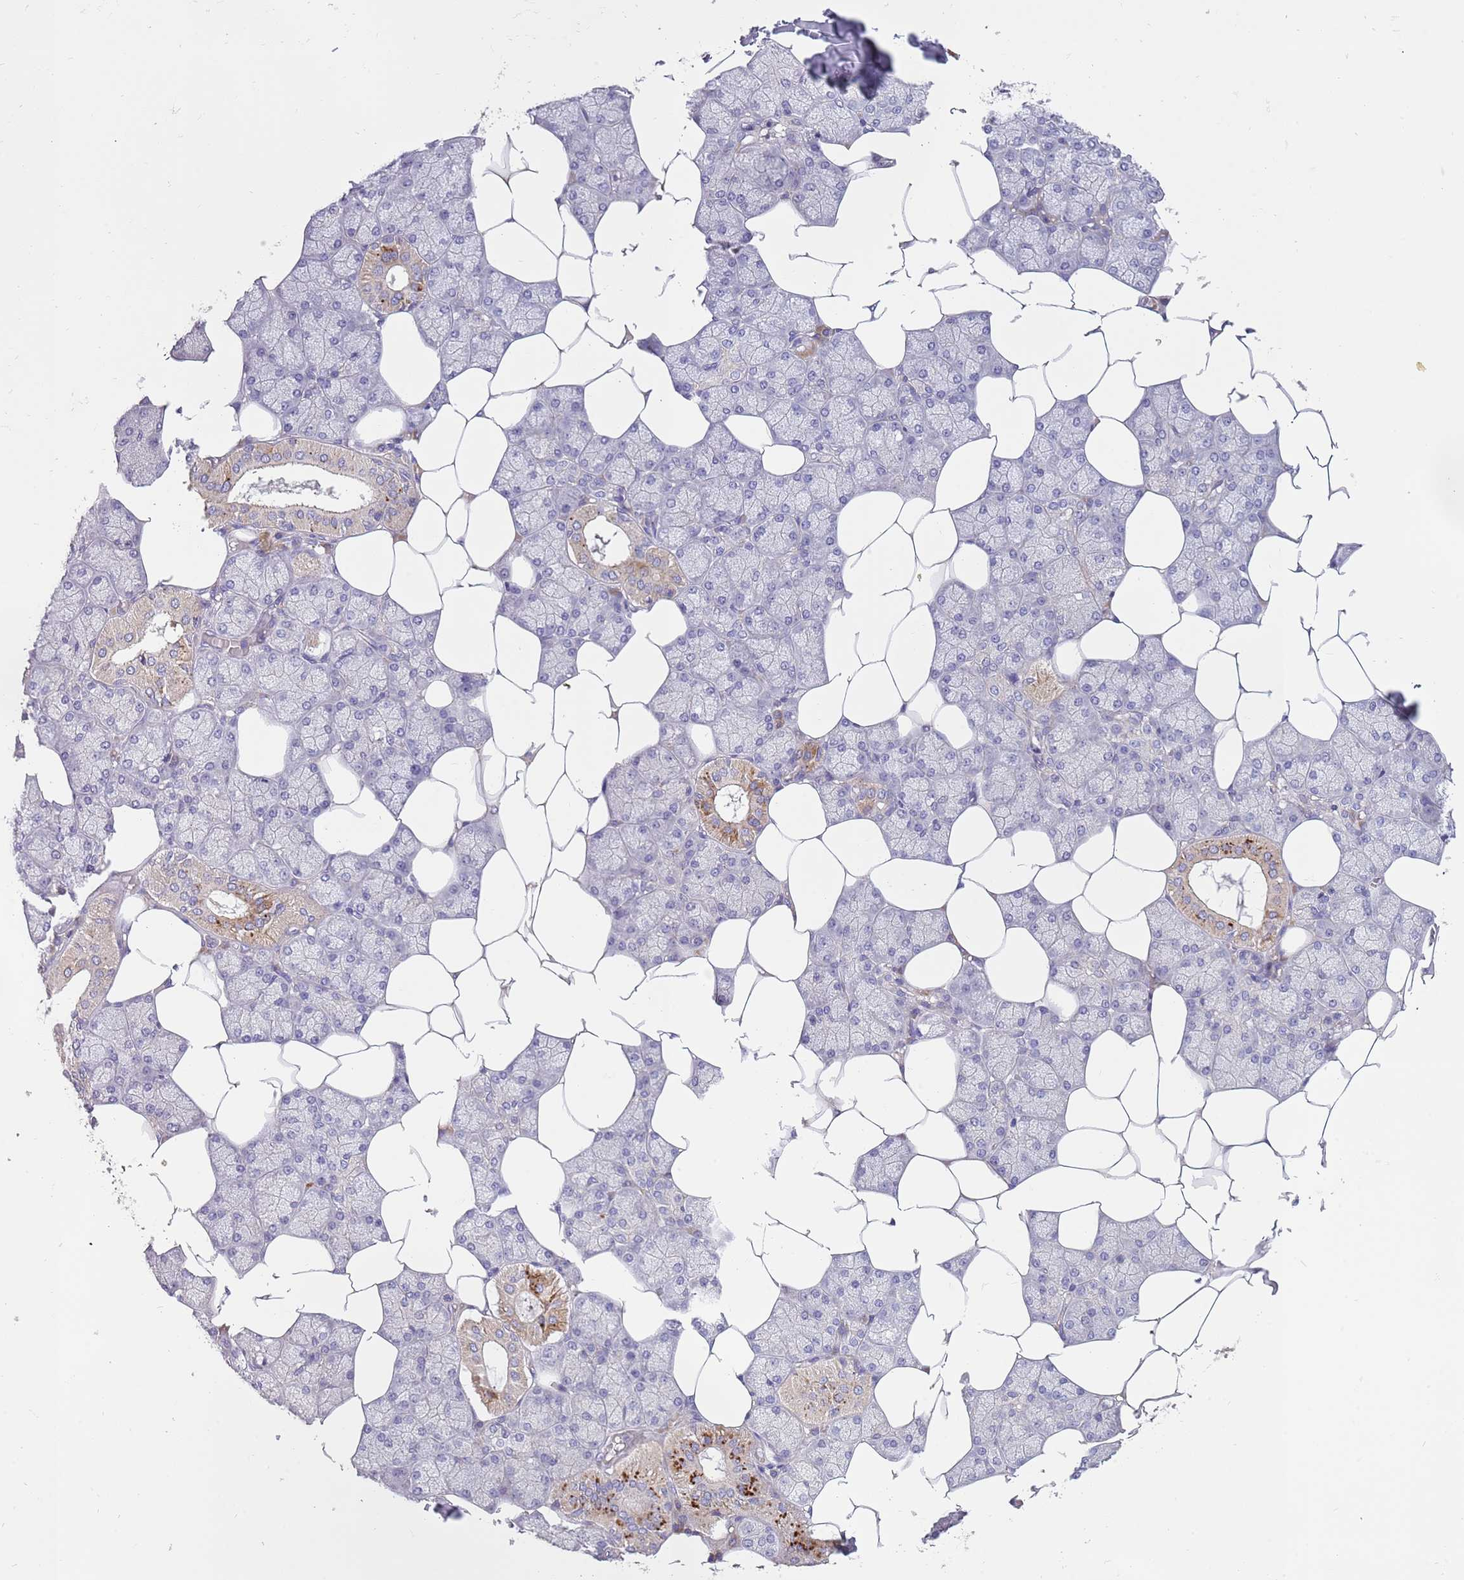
{"staining": {"intensity": "strong", "quantity": "<25%", "location": "cytoplasmic/membranous"}, "tissue": "salivary gland", "cell_type": "Glandular cells", "image_type": "normal", "snomed": [{"axis": "morphology", "description": "Normal tissue, NOS"}, {"axis": "topography", "description": "Salivary gland"}], "caption": "This histopathology image demonstrates IHC staining of benign human salivary gland, with medium strong cytoplasmic/membranous expression in about <25% of glandular cells.", "gene": "ARMCX6", "patient": {"sex": "male", "age": 62}}